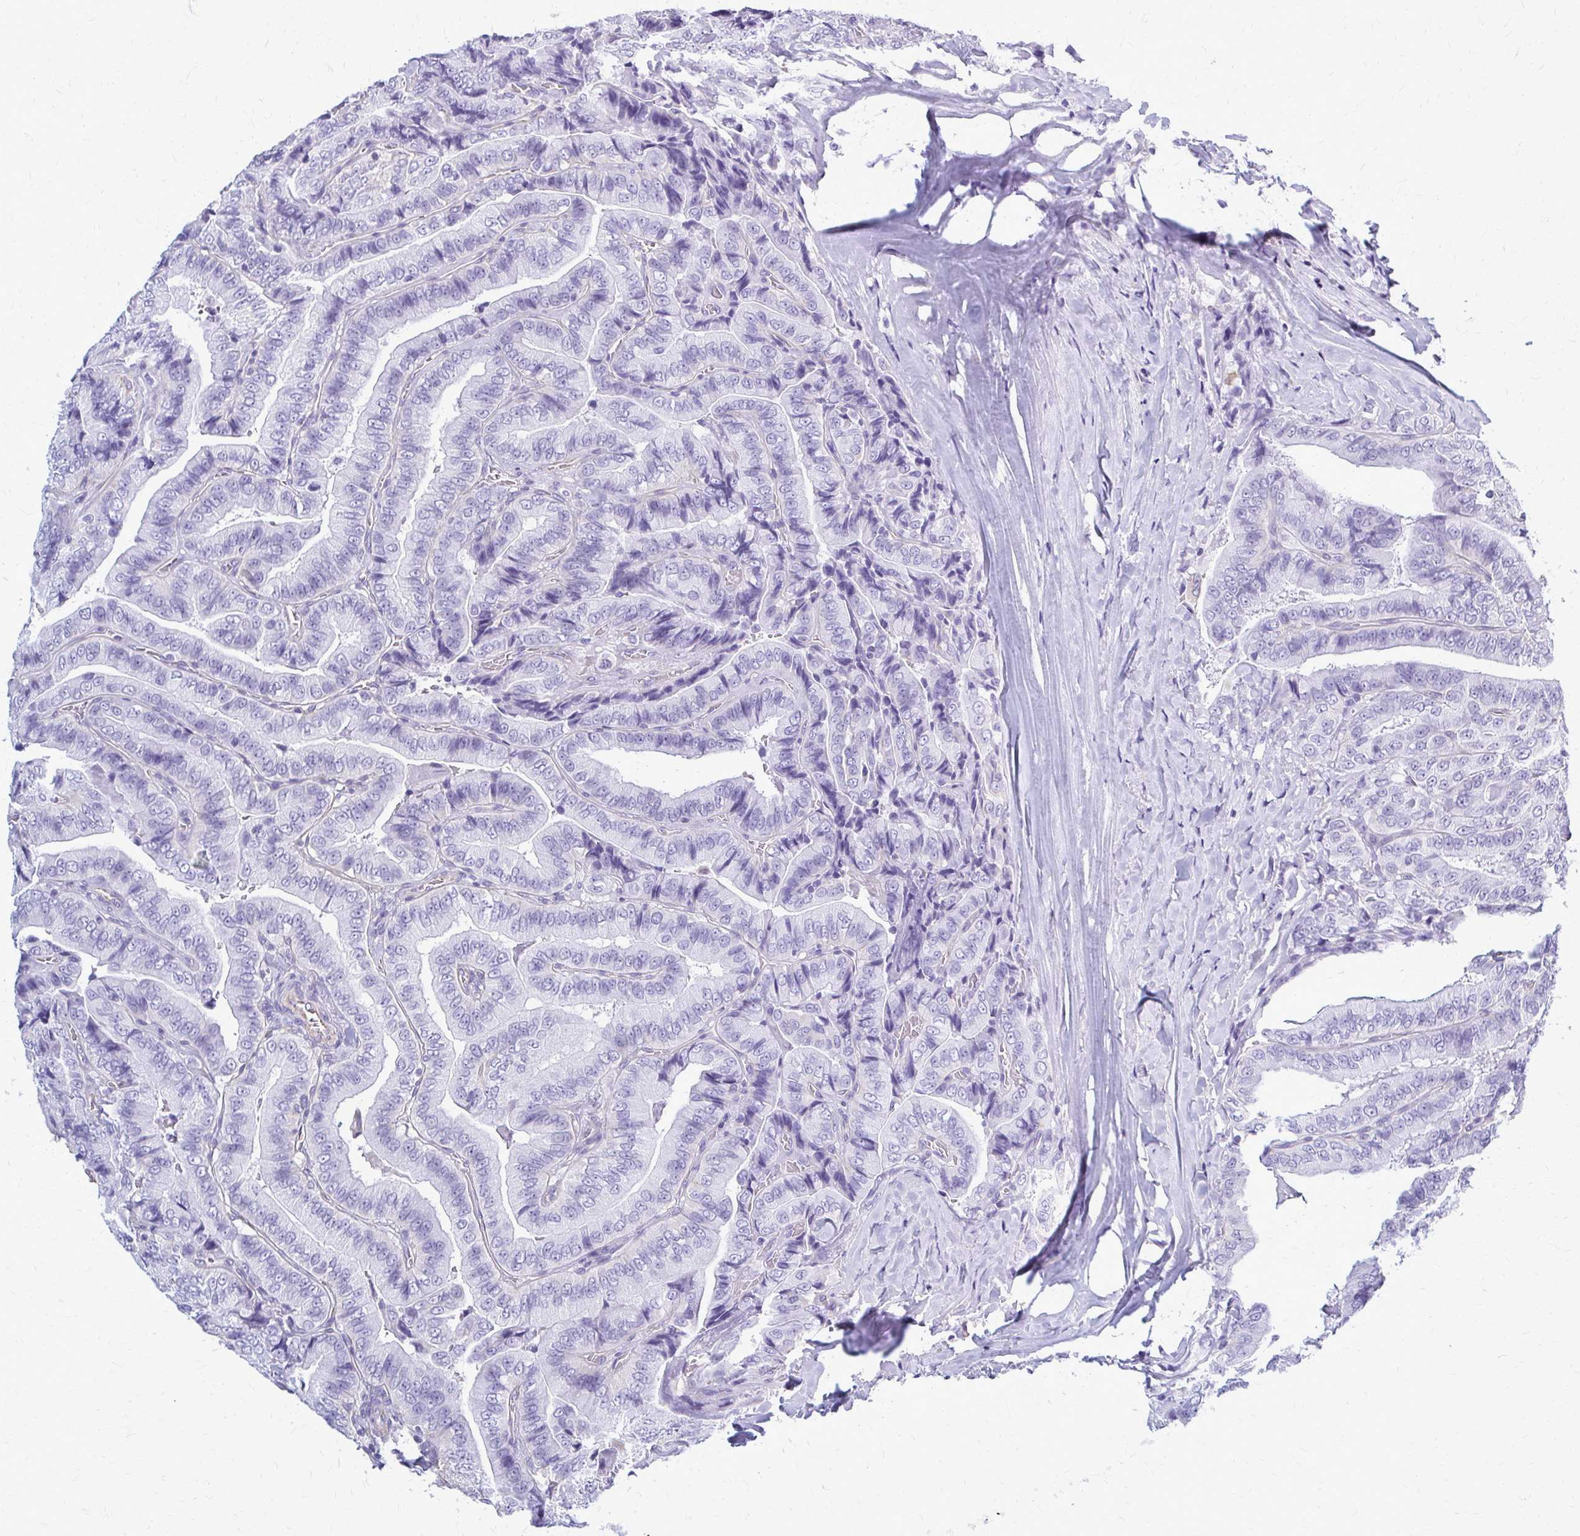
{"staining": {"intensity": "negative", "quantity": "none", "location": "none"}, "tissue": "thyroid cancer", "cell_type": "Tumor cells", "image_type": "cancer", "snomed": [{"axis": "morphology", "description": "Papillary adenocarcinoma, NOS"}, {"axis": "topography", "description": "Thyroid gland"}], "caption": "The photomicrograph exhibits no significant positivity in tumor cells of papillary adenocarcinoma (thyroid). (DAB immunohistochemistry (IHC) with hematoxylin counter stain).", "gene": "GFAP", "patient": {"sex": "male", "age": 61}}